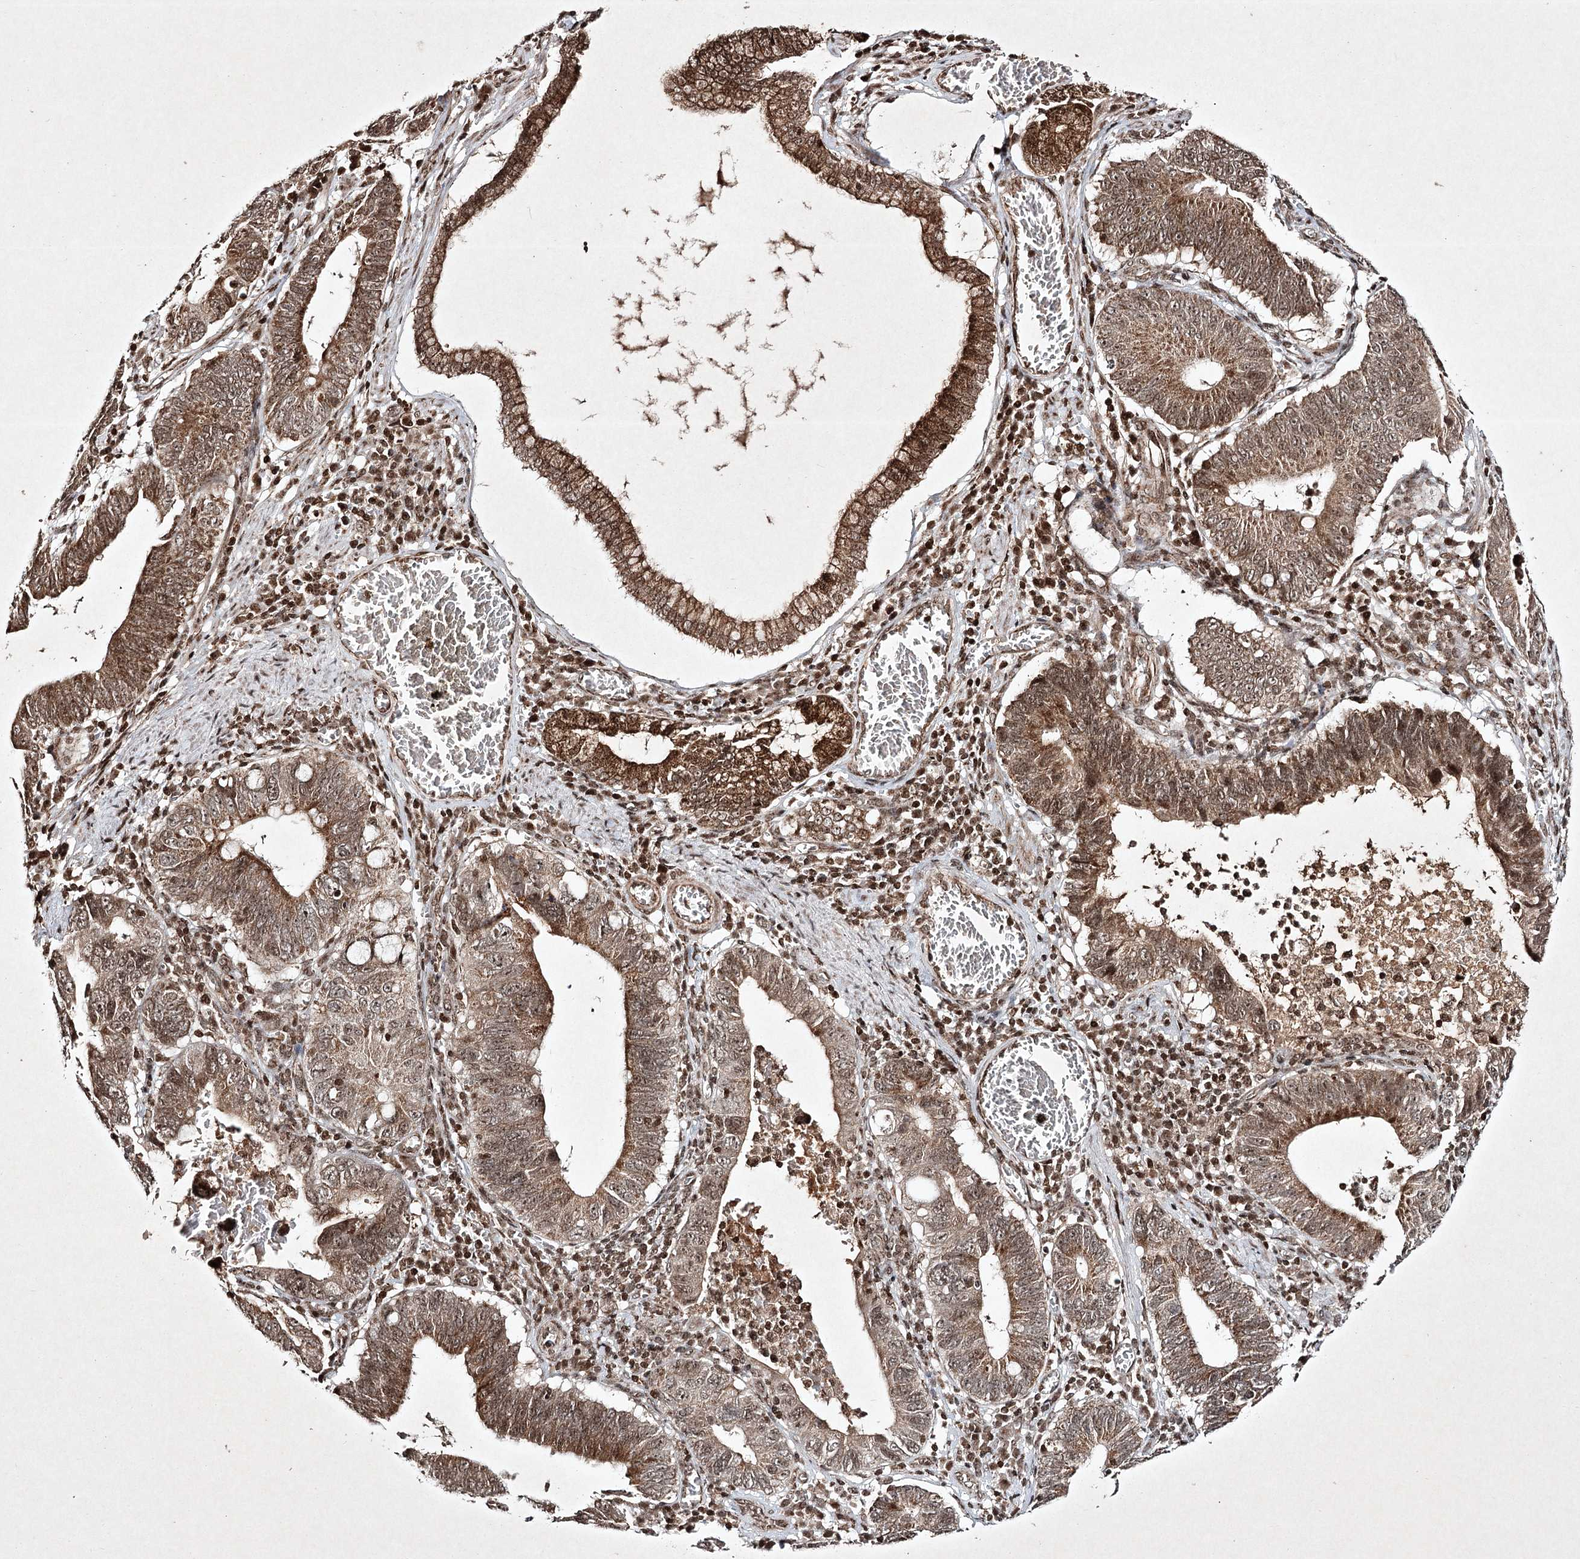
{"staining": {"intensity": "strong", "quantity": ">75%", "location": "cytoplasmic/membranous,nuclear"}, "tissue": "stomach cancer", "cell_type": "Tumor cells", "image_type": "cancer", "snomed": [{"axis": "morphology", "description": "Adenocarcinoma, NOS"}, {"axis": "topography", "description": "Stomach"}, {"axis": "topography", "description": "Gastric cardia"}], "caption": "Tumor cells exhibit strong cytoplasmic/membranous and nuclear staining in about >75% of cells in stomach adenocarcinoma.", "gene": "CARM1", "patient": {"sex": "male", "age": 59}}